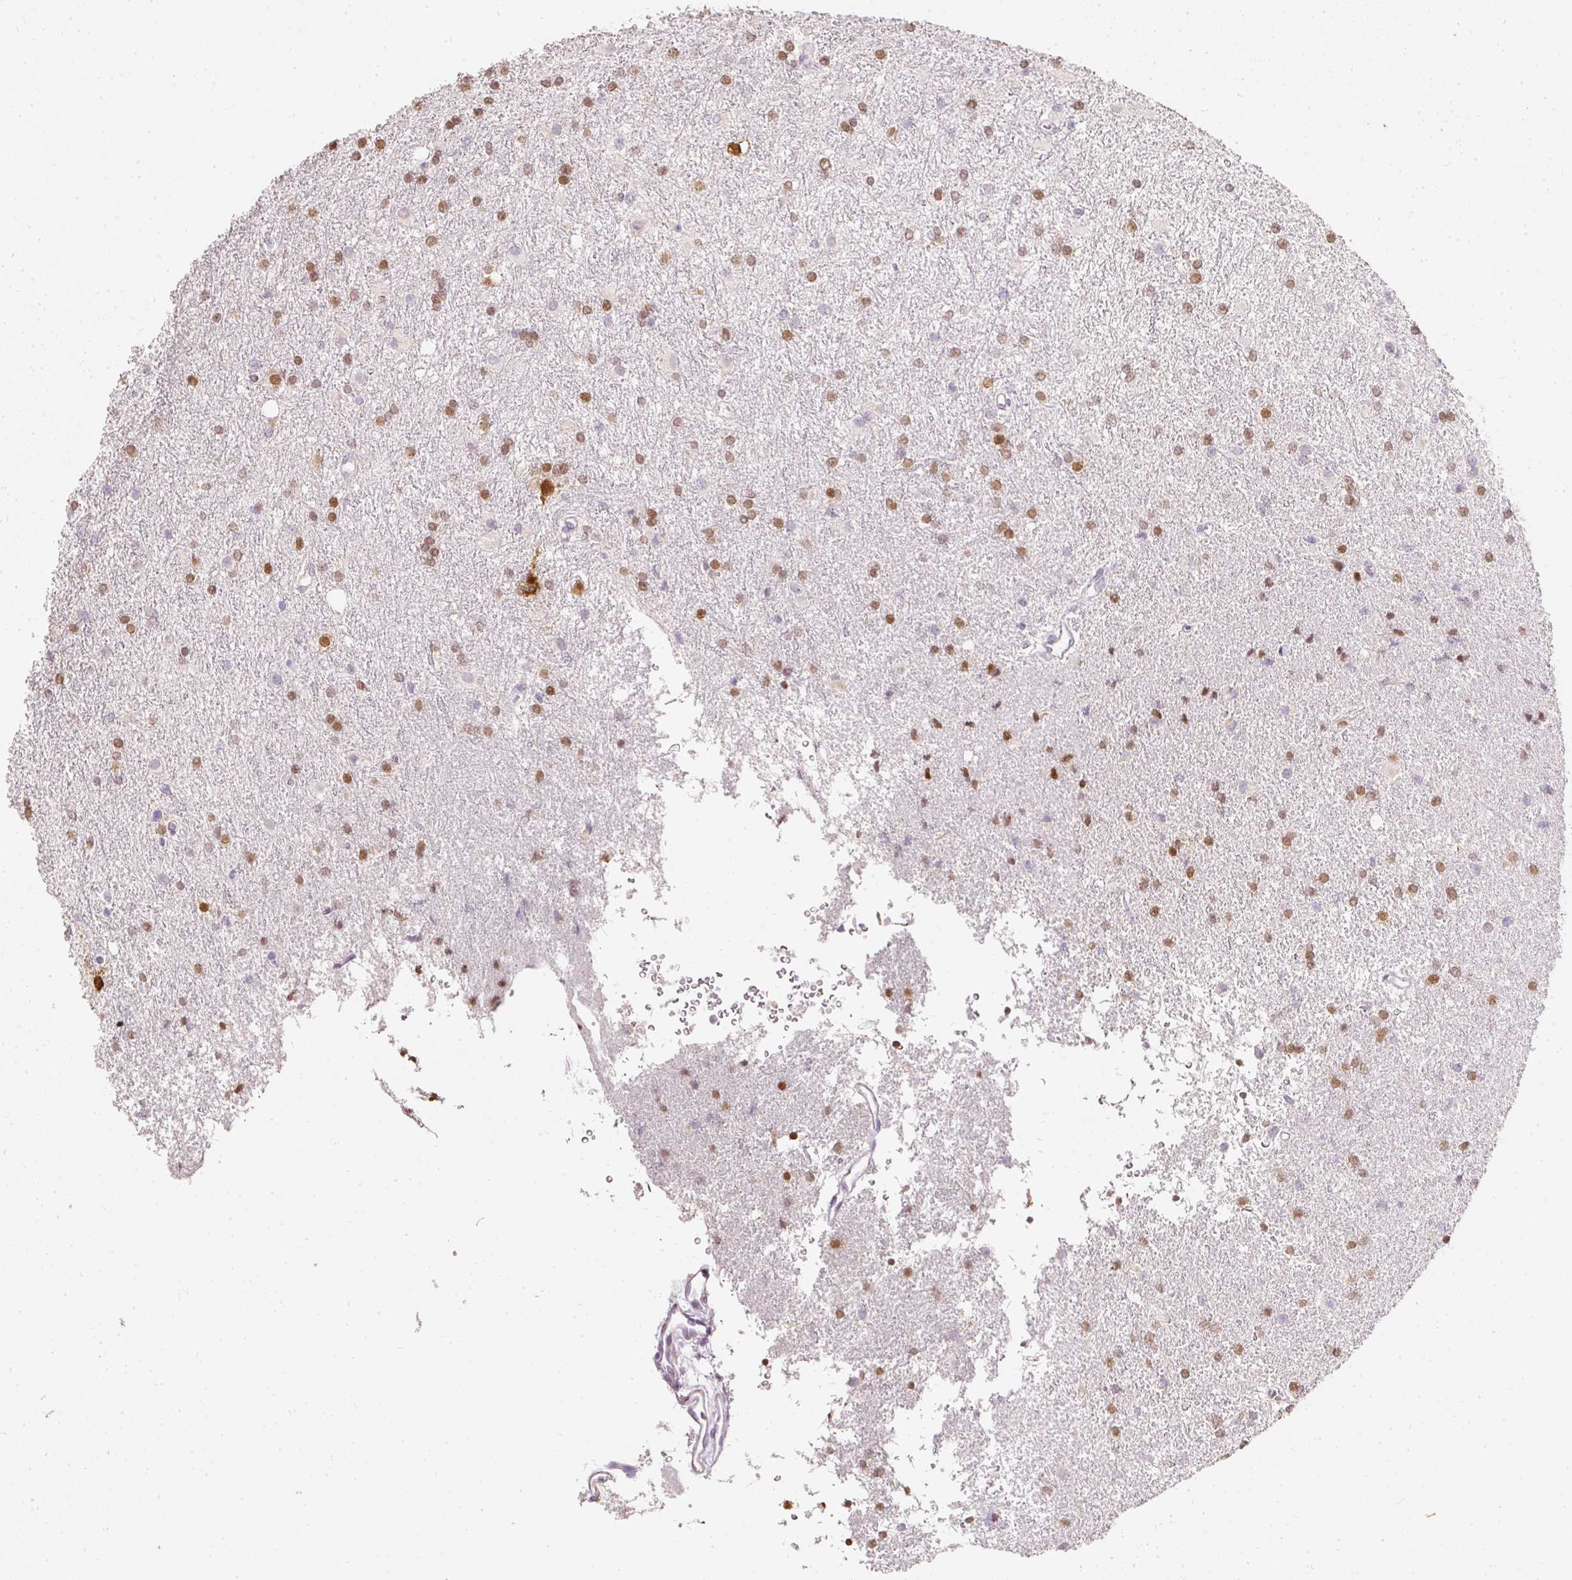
{"staining": {"intensity": "moderate", "quantity": "25%-75%", "location": "nuclear"}, "tissue": "glioma", "cell_type": "Tumor cells", "image_type": "cancer", "snomed": [{"axis": "morphology", "description": "Glioma, malignant, High grade"}, {"axis": "topography", "description": "Brain"}], "caption": "Glioma stained with a protein marker reveals moderate staining in tumor cells.", "gene": "ELAVL3", "patient": {"sex": "female", "age": 50}}